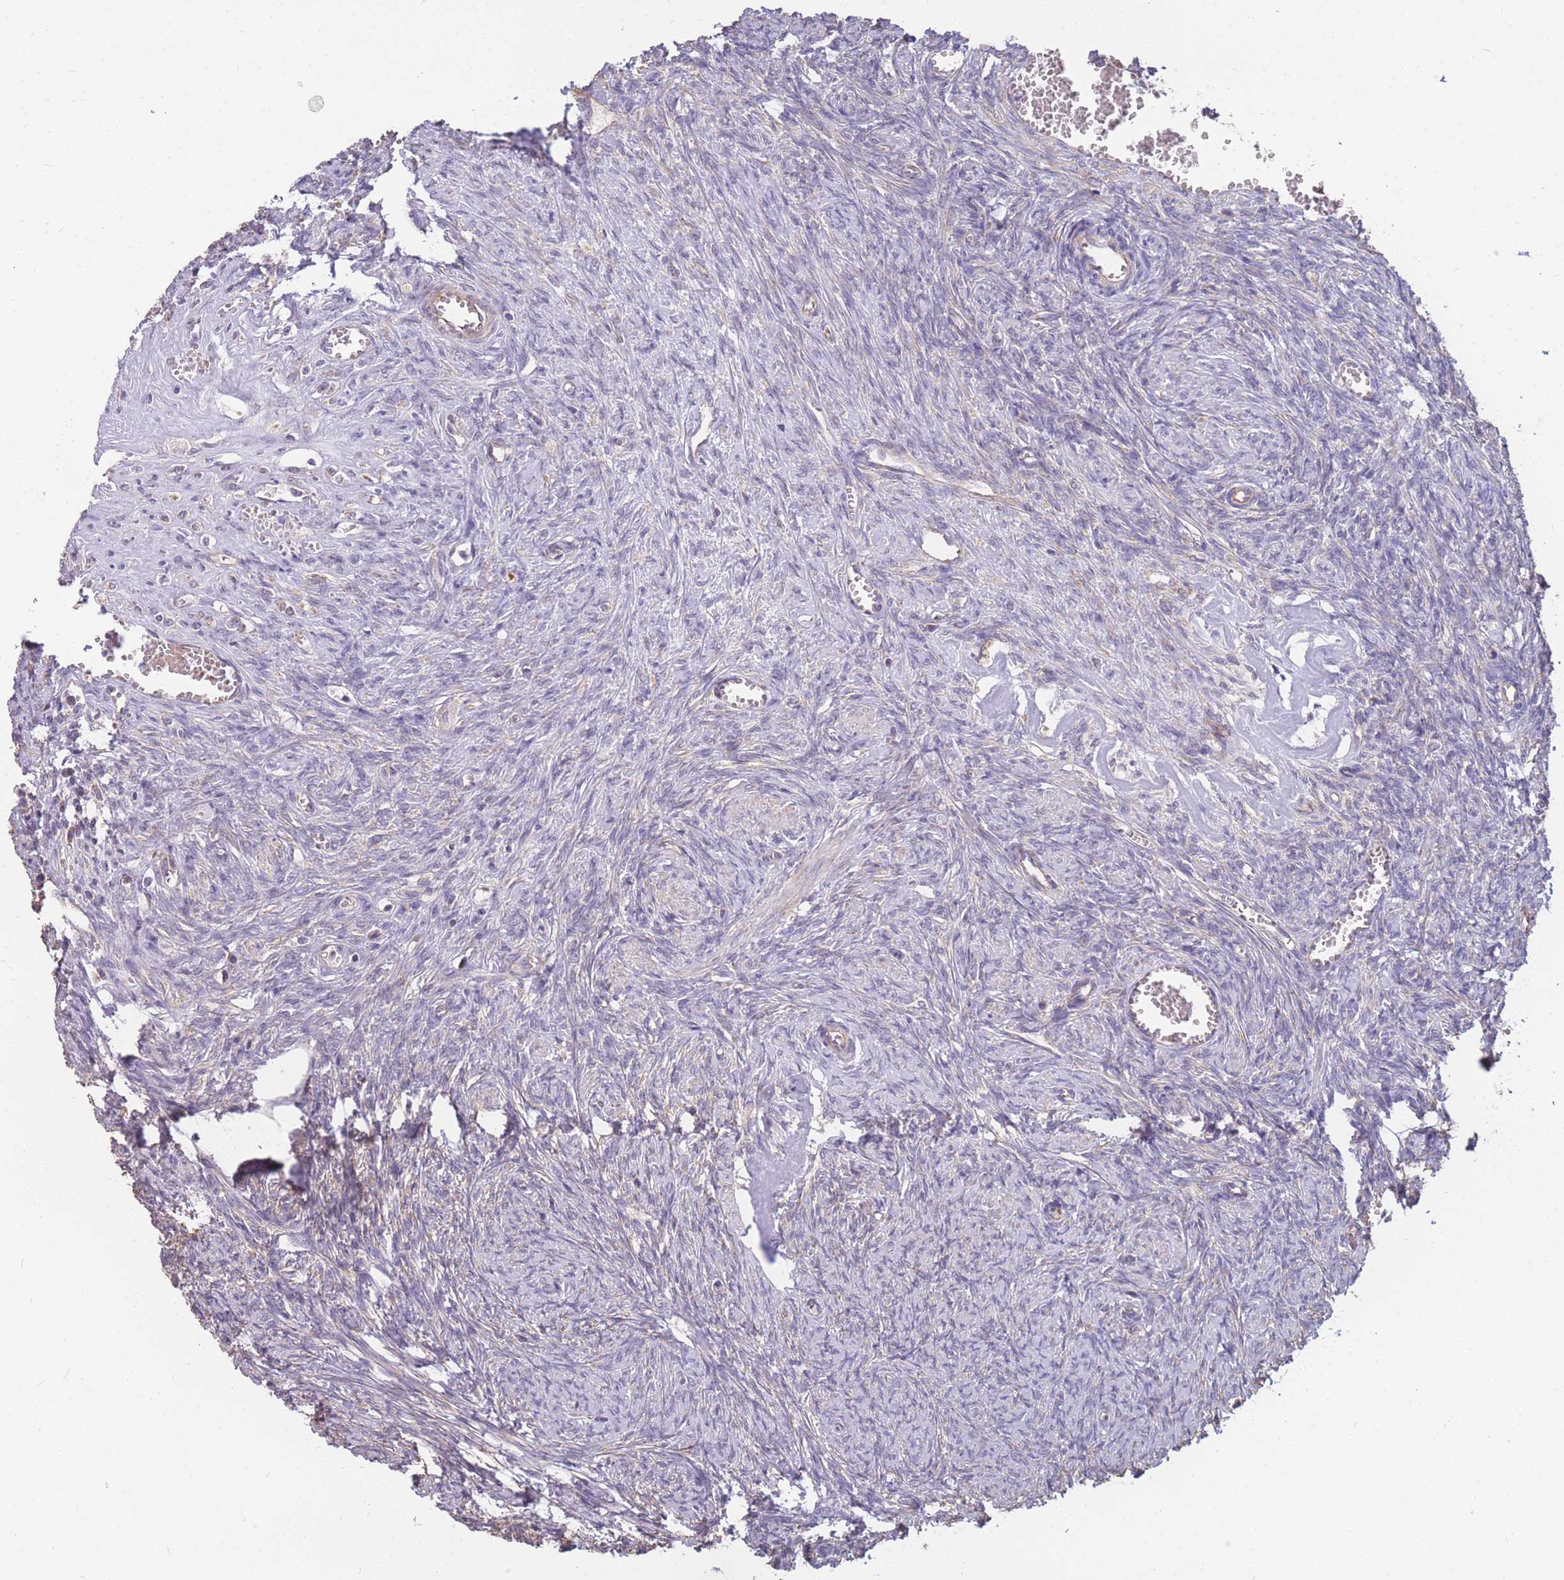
{"staining": {"intensity": "negative", "quantity": "none", "location": "none"}, "tissue": "ovary", "cell_type": "Follicle cells", "image_type": "normal", "snomed": [{"axis": "morphology", "description": "Normal tissue, NOS"}, {"axis": "topography", "description": "Ovary"}], "caption": "A high-resolution image shows immunohistochemistry staining of unremarkable ovary, which shows no significant expression in follicle cells. (DAB immunohistochemistry, high magnification).", "gene": "MRPS9", "patient": {"sex": "female", "age": 44}}